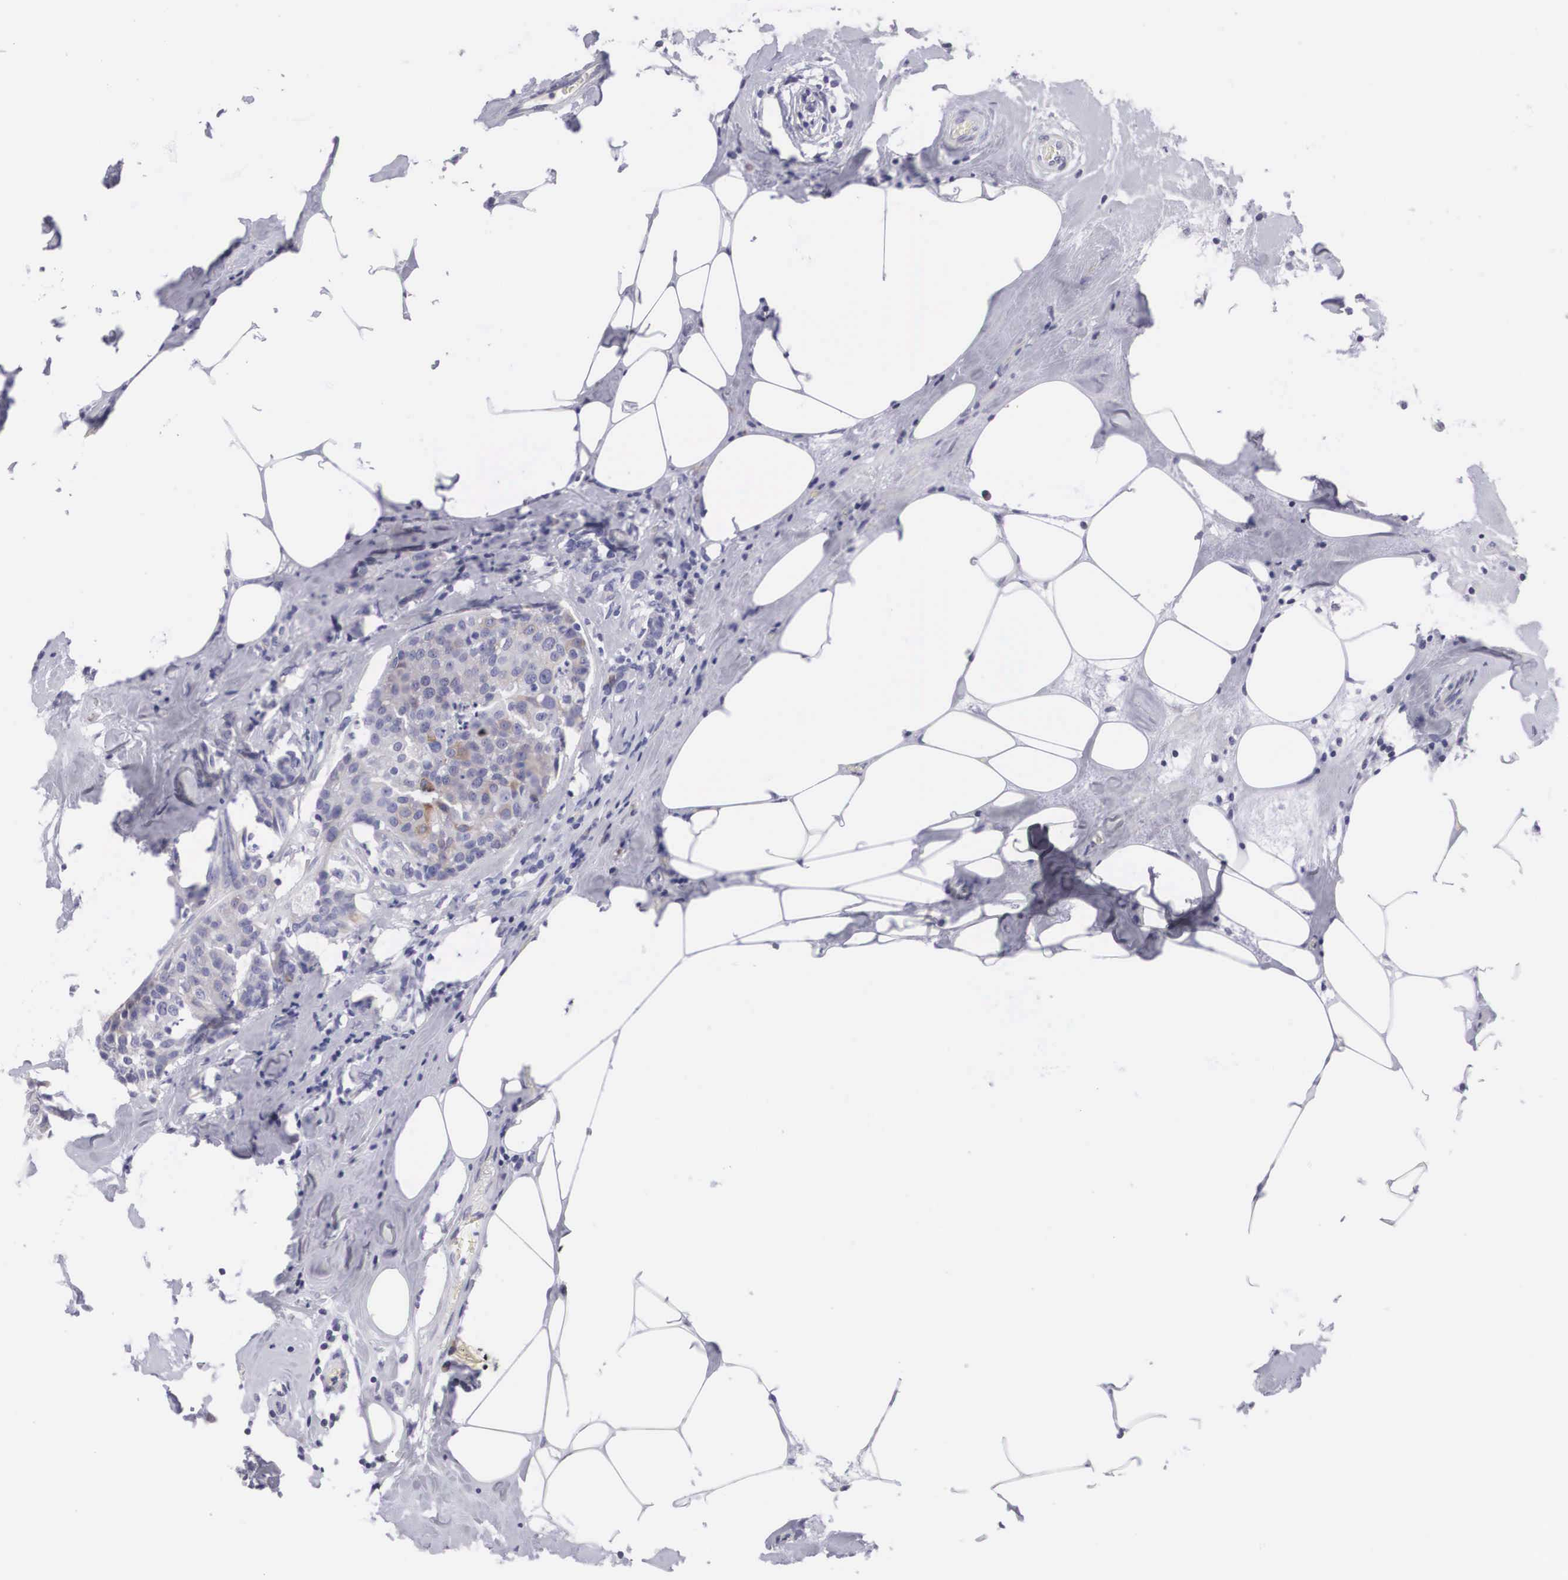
{"staining": {"intensity": "negative", "quantity": "none", "location": "none"}, "tissue": "breast cancer", "cell_type": "Tumor cells", "image_type": "cancer", "snomed": [{"axis": "morphology", "description": "Duct carcinoma"}, {"axis": "topography", "description": "Breast"}], "caption": "There is no significant expression in tumor cells of breast infiltrating ductal carcinoma.", "gene": "ARMCX3", "patient": {"sex": "female", "age": 45}}